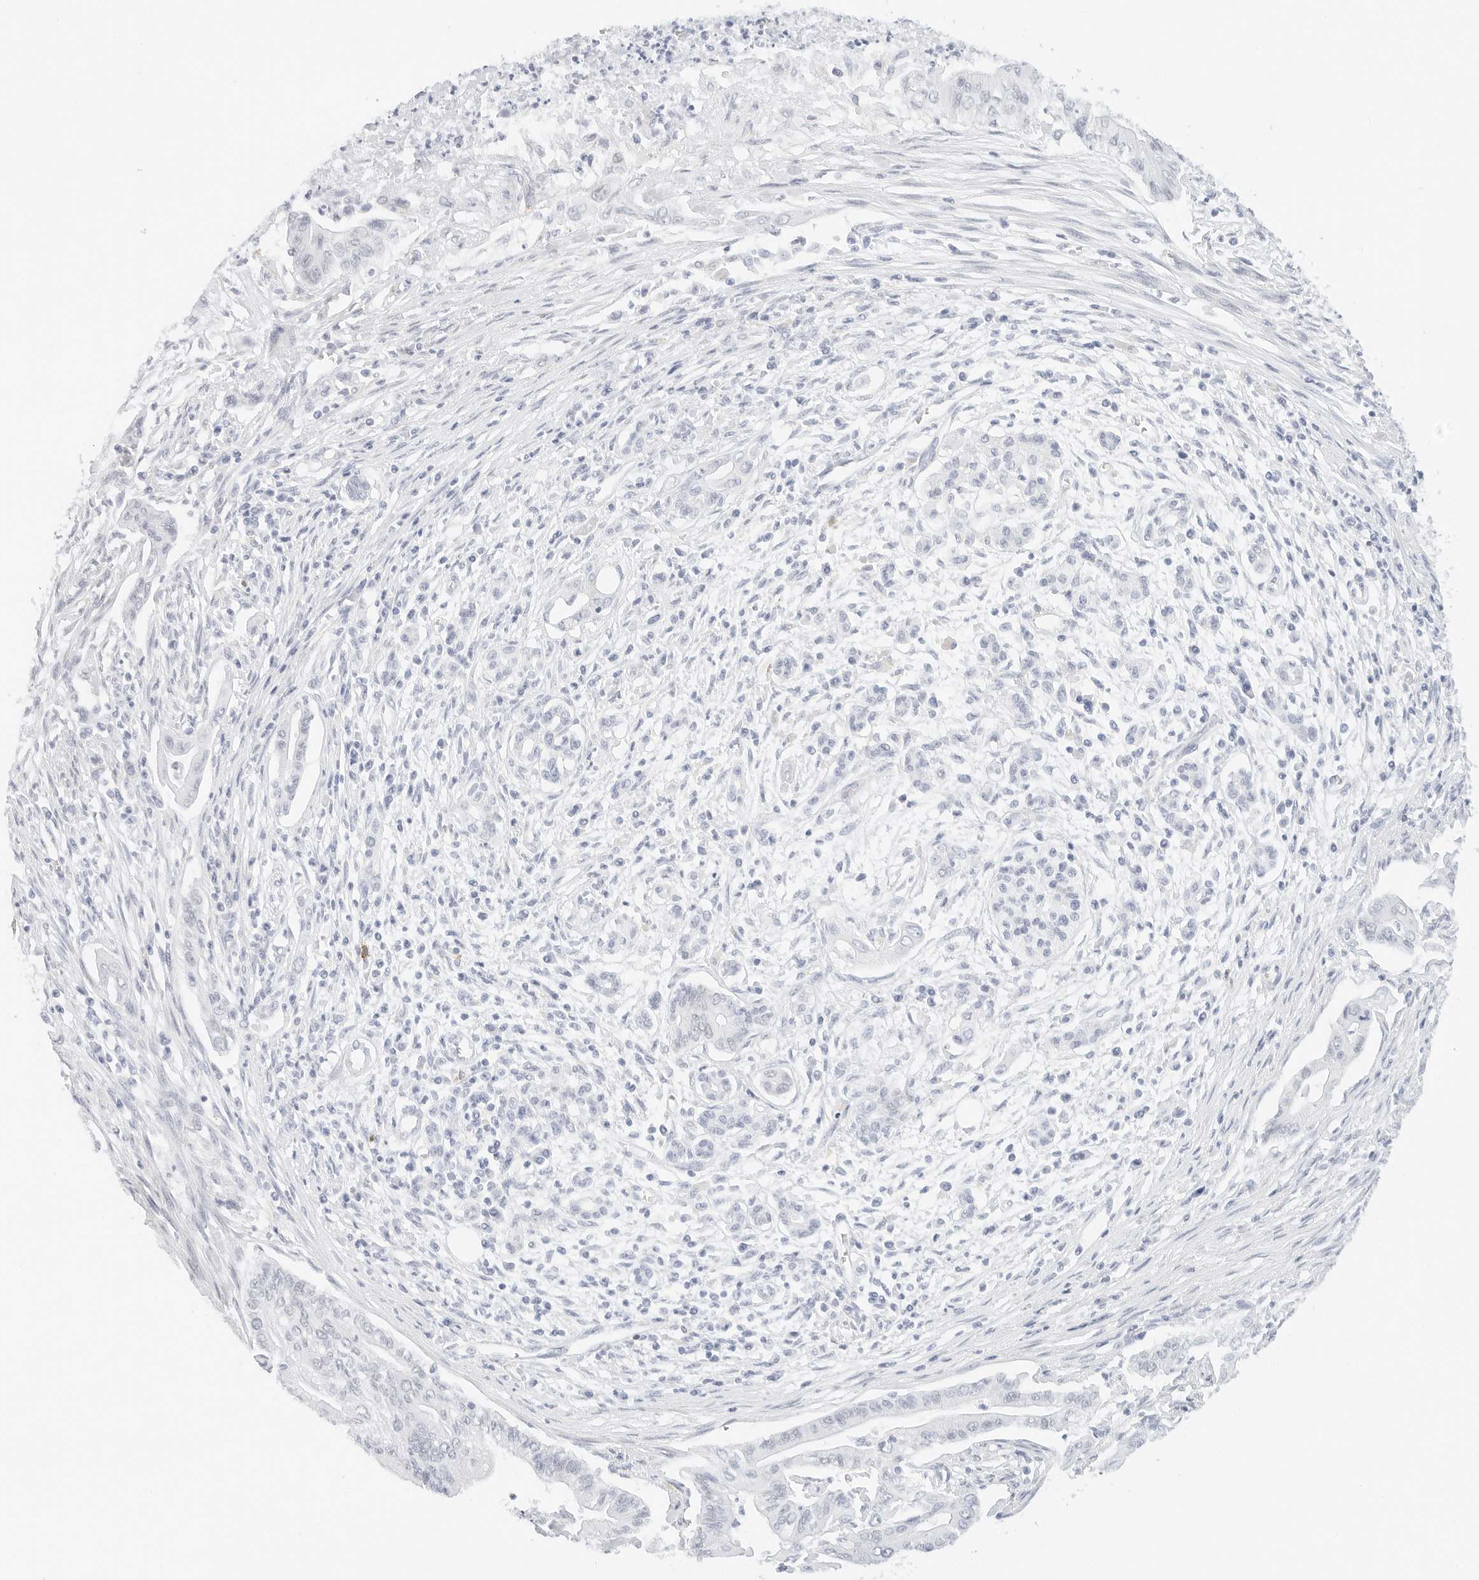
{"staining": {"intensity": "negative", "quantity": "none", "location": "none"}, "tissue": "pancreatic cancer", "cell_type": "Tumor cells", "image_type": "cancer", "snomed": [{"axis": "morphology", "description": "Adenocarcinoma, NOS"}, {"axis": "topography", "description": "Pancreas"}], "caption": "A micrograph of pancreatic cancer (adenocarcinoma) stained for a protein displays no brown staining in tumor cells.", "gene": "CD22", "patient": {"sex": "male", "age": 58}}